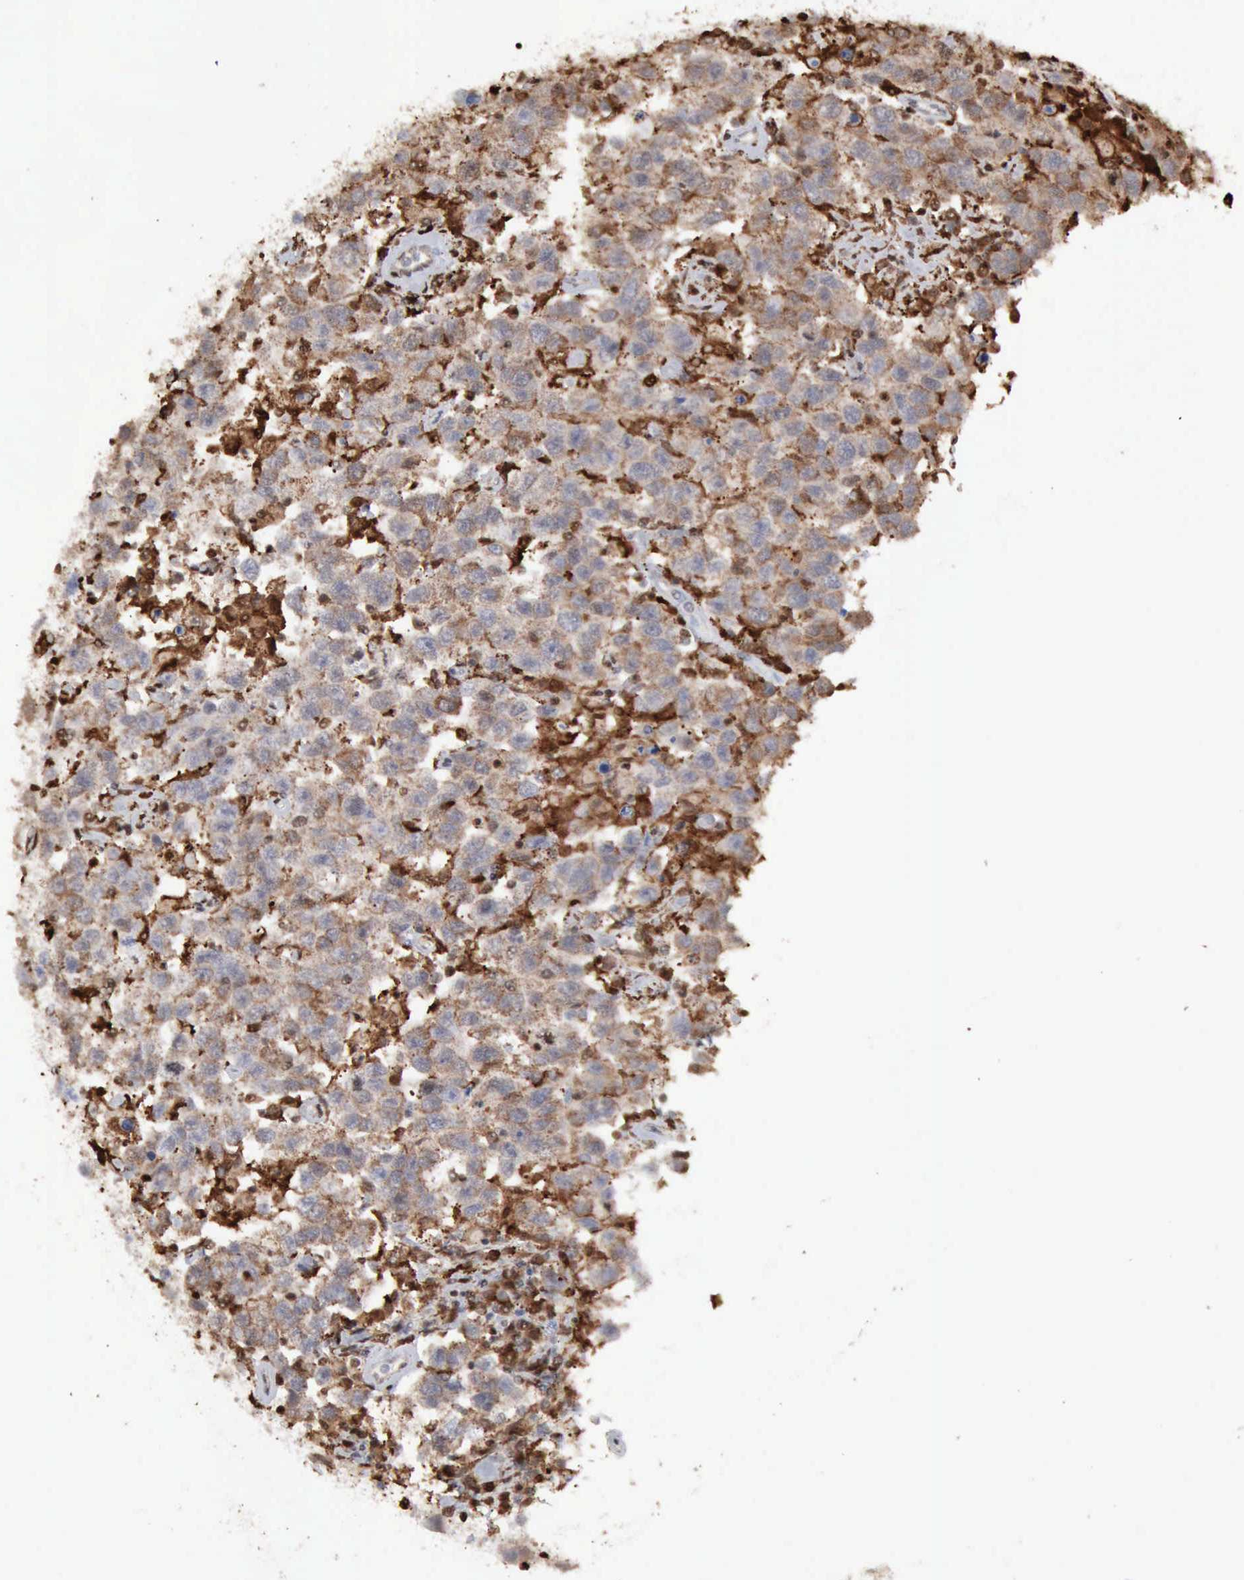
{"staining": {"intensity": "weak", "quantity": ">75%", "location": "cytoplasmic/membranous"}, "tissue": "testis cancer", "cell_type": "Tumor cells", "image_type": "cancer", "snomed": [{"axis": "morphology", "description": "Seminoma, NOS"}, {"axis": "topography", "description": "Testis"}], "caption": "This is an image of immunohistochemistry (IHC) staining of testis seminoma, which shows weak expression in the cytoplasmic/membranous of tumor cells.", "gene": "STAT1", "patient": {"sex": "male", "age": 41}}